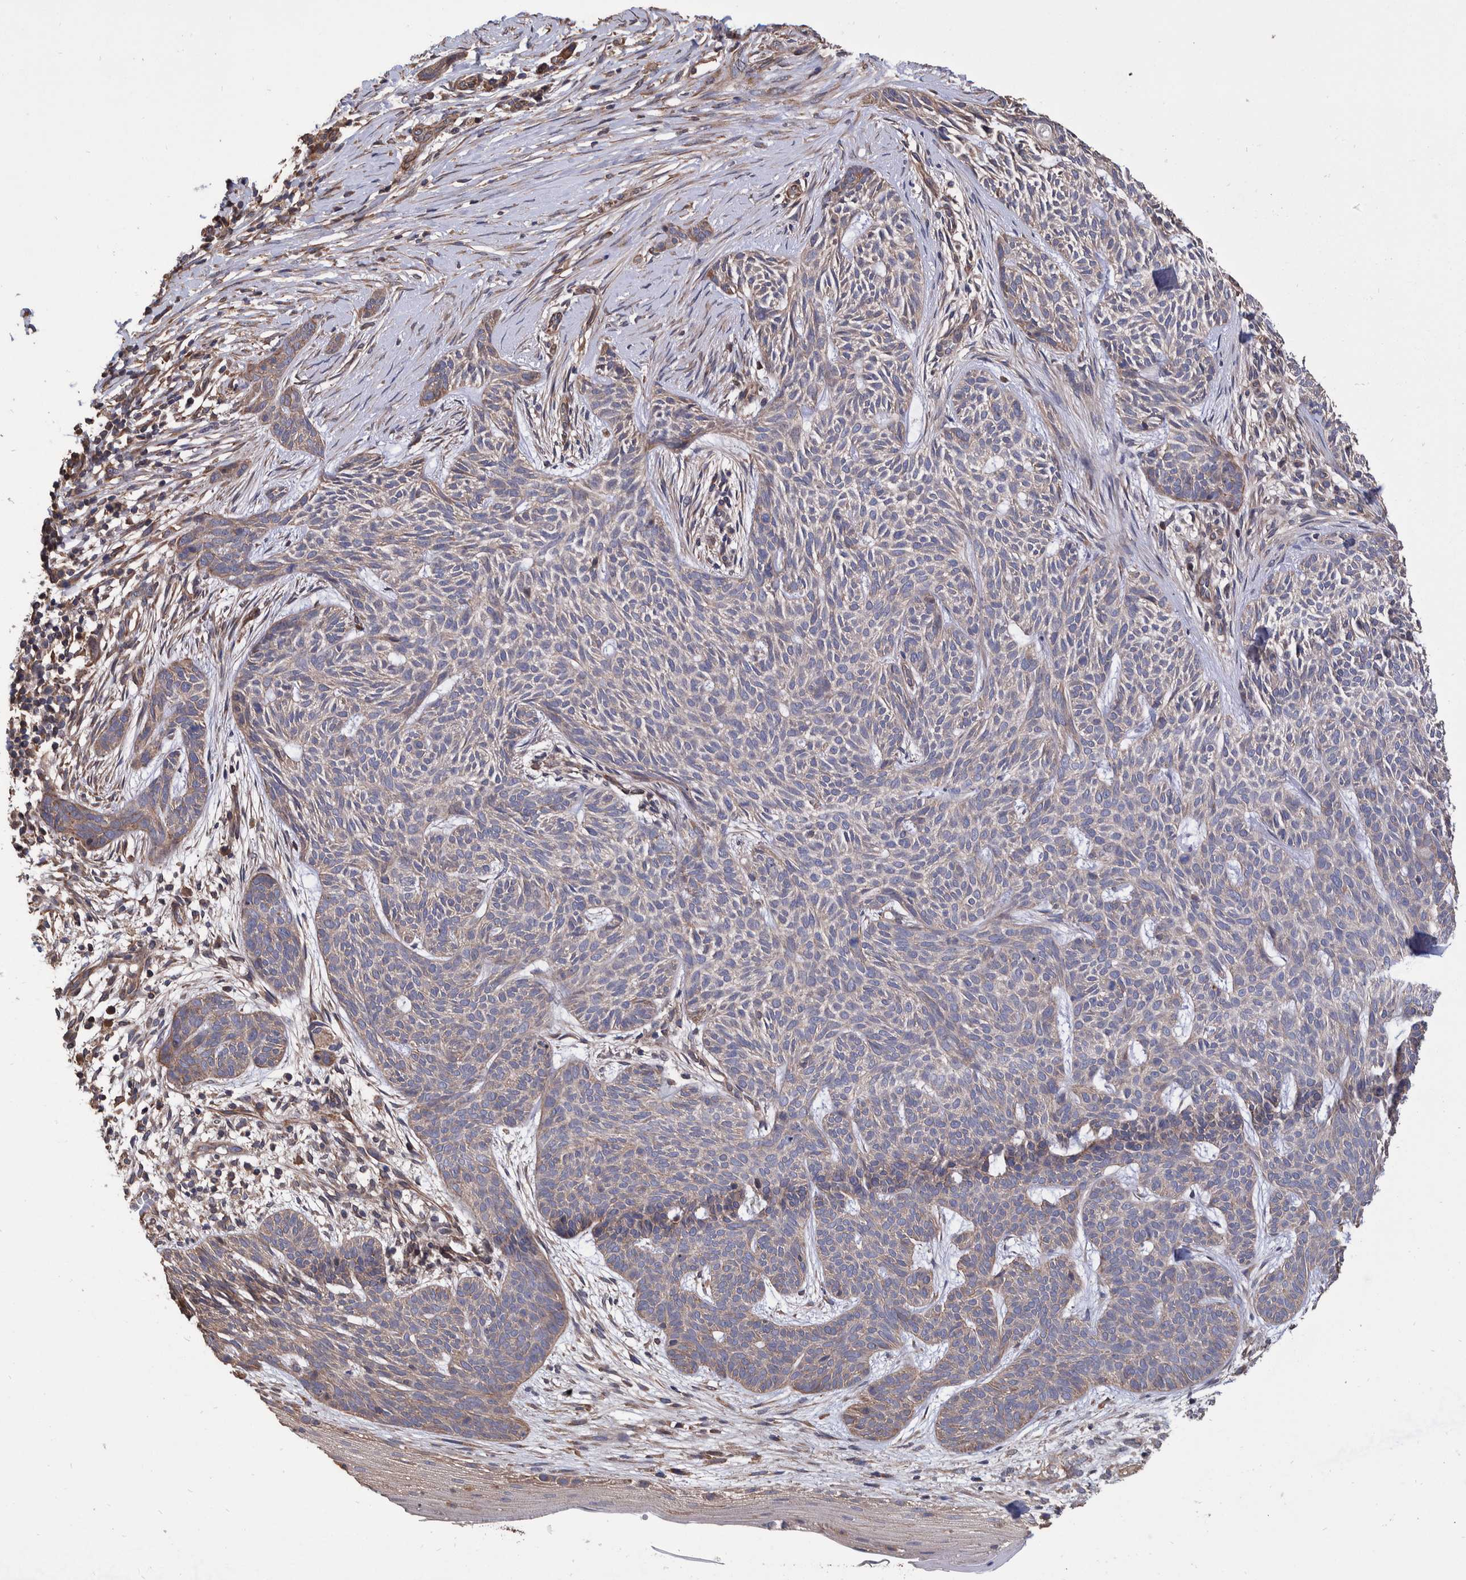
{"staining": {"intensity": "weak", "quantity": ">75%", "location": "cytoplasmic/membranous"}, "tissue": "skin cancer", "cell_type": "Tumor cells", "image_type": "cancer", "snomed": [{"axis": "morphology", "description": "Basal cell carcinoma"}, {"axis": "topography", "description": "Skin"}], "caption": "A micrograph of human skin cancer (basal cell carcinoma) stained for a protein displays weak cytoplasmic/membranous brown staining in tumor cells.", "gene": "SLC45A4", "patient": {"sex": "female", "age": 59}}